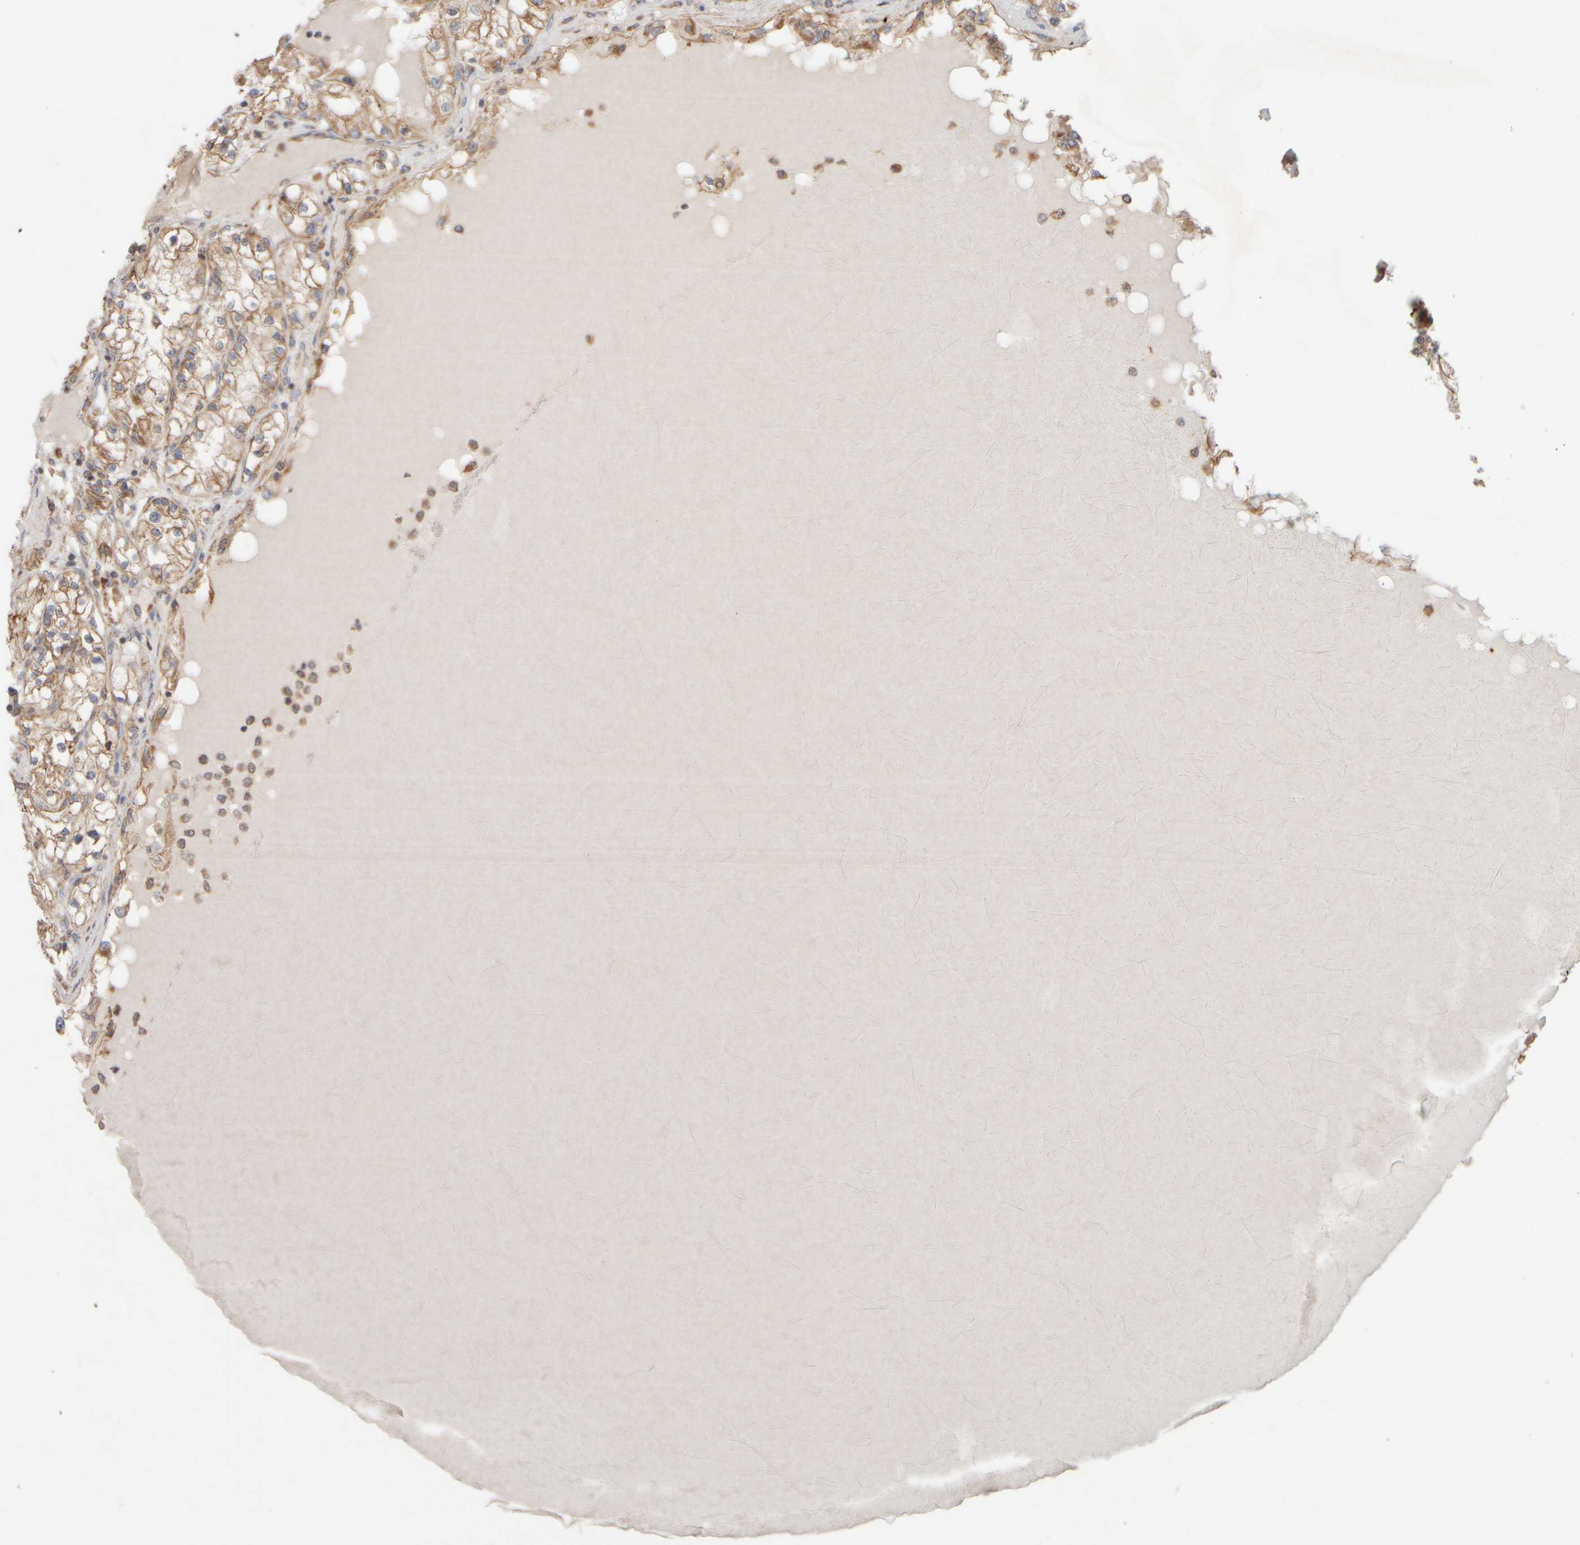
{"staining": {"intensity": "moderate", "quantity": ">75%", "location": "cytoplasmic/membranous"}, "tissue": "renal cancer", "cell_type": "Tumor cells", "image_type": "cancer", "snomed": [{"axis": "morphology", "description": "Adenocarcinoma, NOS"}, {"axis": "topography", "description": "Kidney"}], "caption": "Protein expression analysis of adenocarcinoma (renal) displays moderate cytoplasmic/membranous positivity in approximately >75% of tumor cells. The staining was performed using DAB (3,3'-diaminobenzidine), with brown indicating positive protein expression. Nuclei are stained blue with hematoxylin.", "gene": "EIF2B3", "patient": {"sex": "male", "age": 68}}